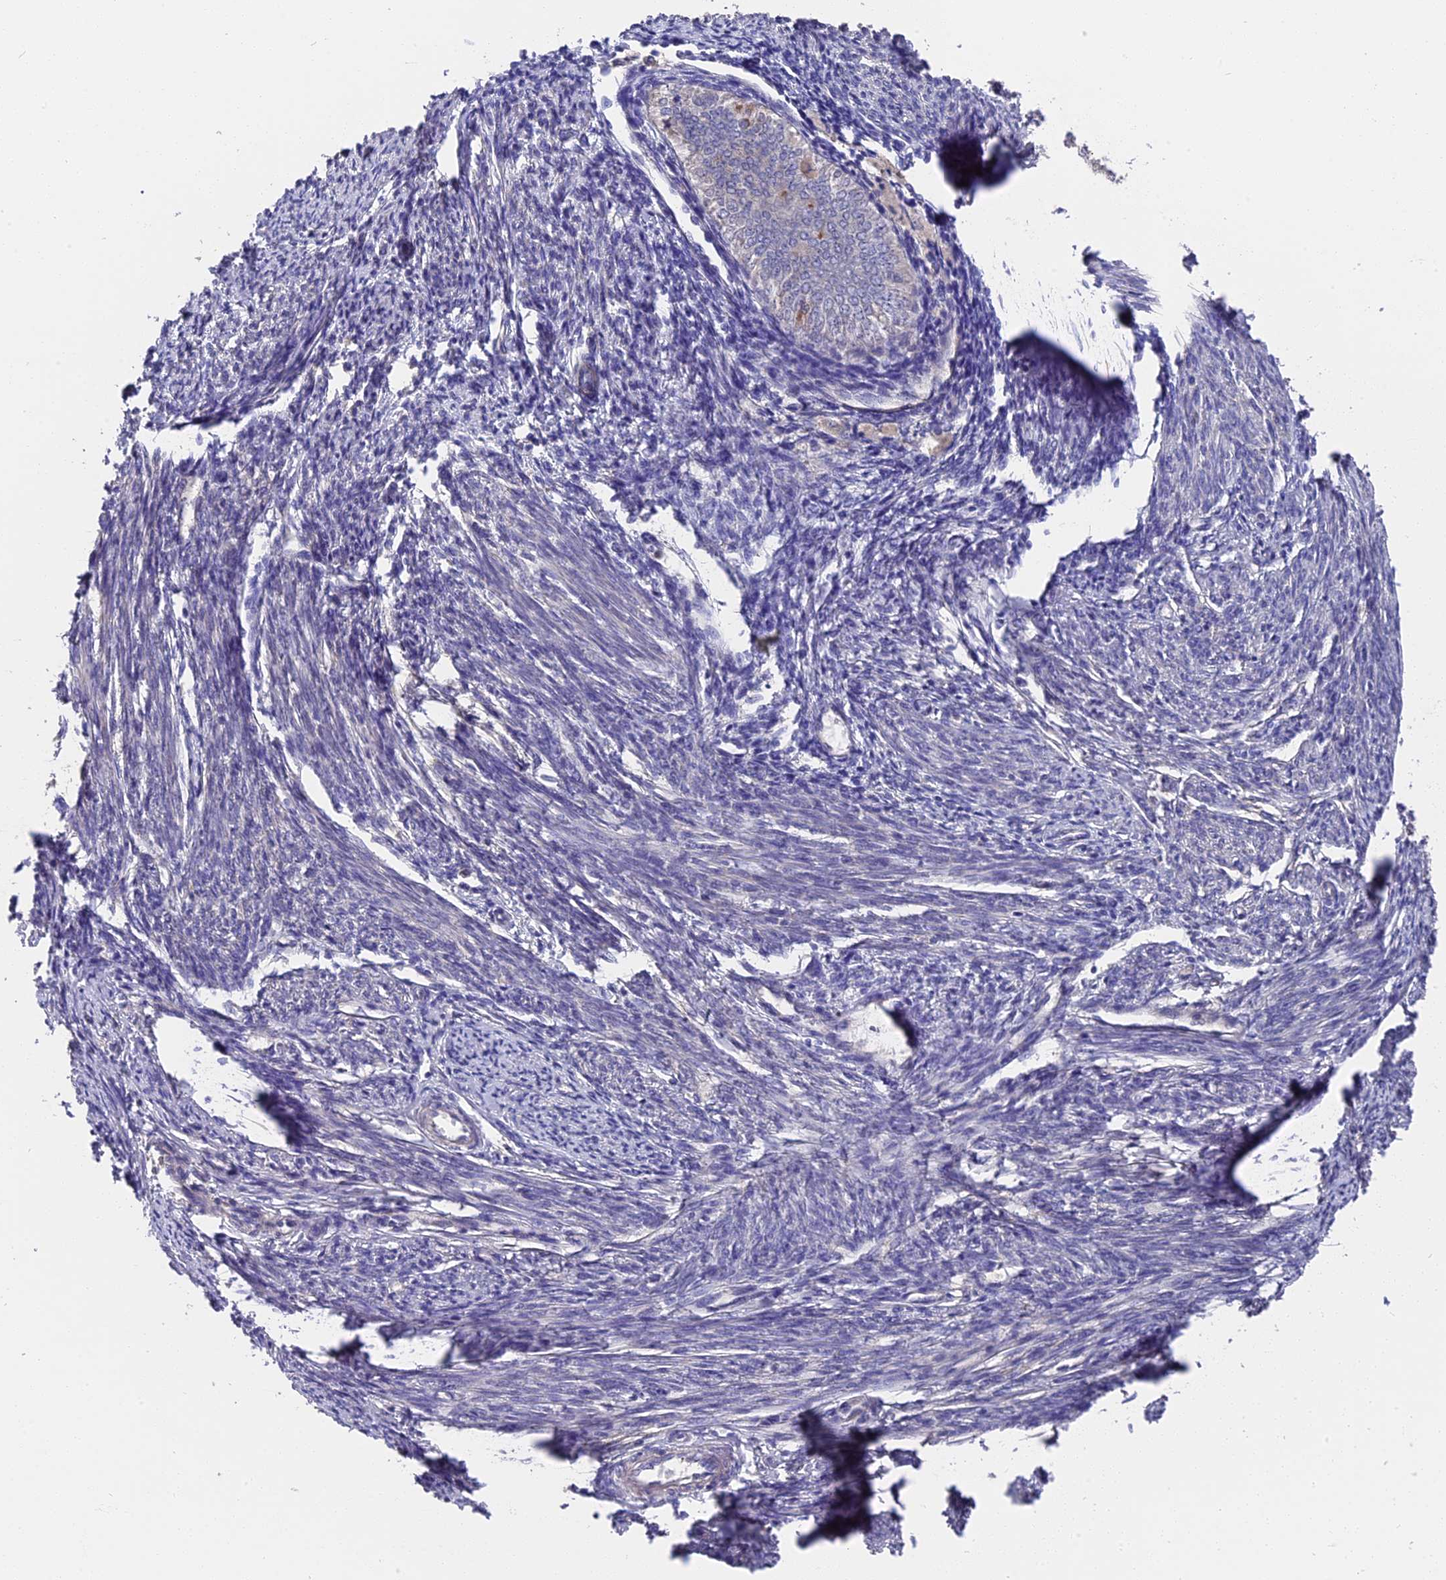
{"staining": {"intensity": "weak", "quantity": "25%-75%", "location": "cytoplasmic/membranous"}, "tissue": "smooth muscle", "cell_type": "Smooth muscle cells", "image_type": "normal", "snomed": [{"axis": "morphology", "description": "Normal tissue, NOS"}, {"axis": "topography", "description": "Smooth muscle"}, {"axis": "topography", "description": "Uterus"}], "caption": "A brown stain shows weak cytoplasmic/membranous positivity of a protein in smooth muscle cells of unremarkable smooth muscle. (DAB IHC with brightfield microscopy, high magnification).", "gene": "ZCCHC2", "patient": {"sex": "female", "age": 59}}